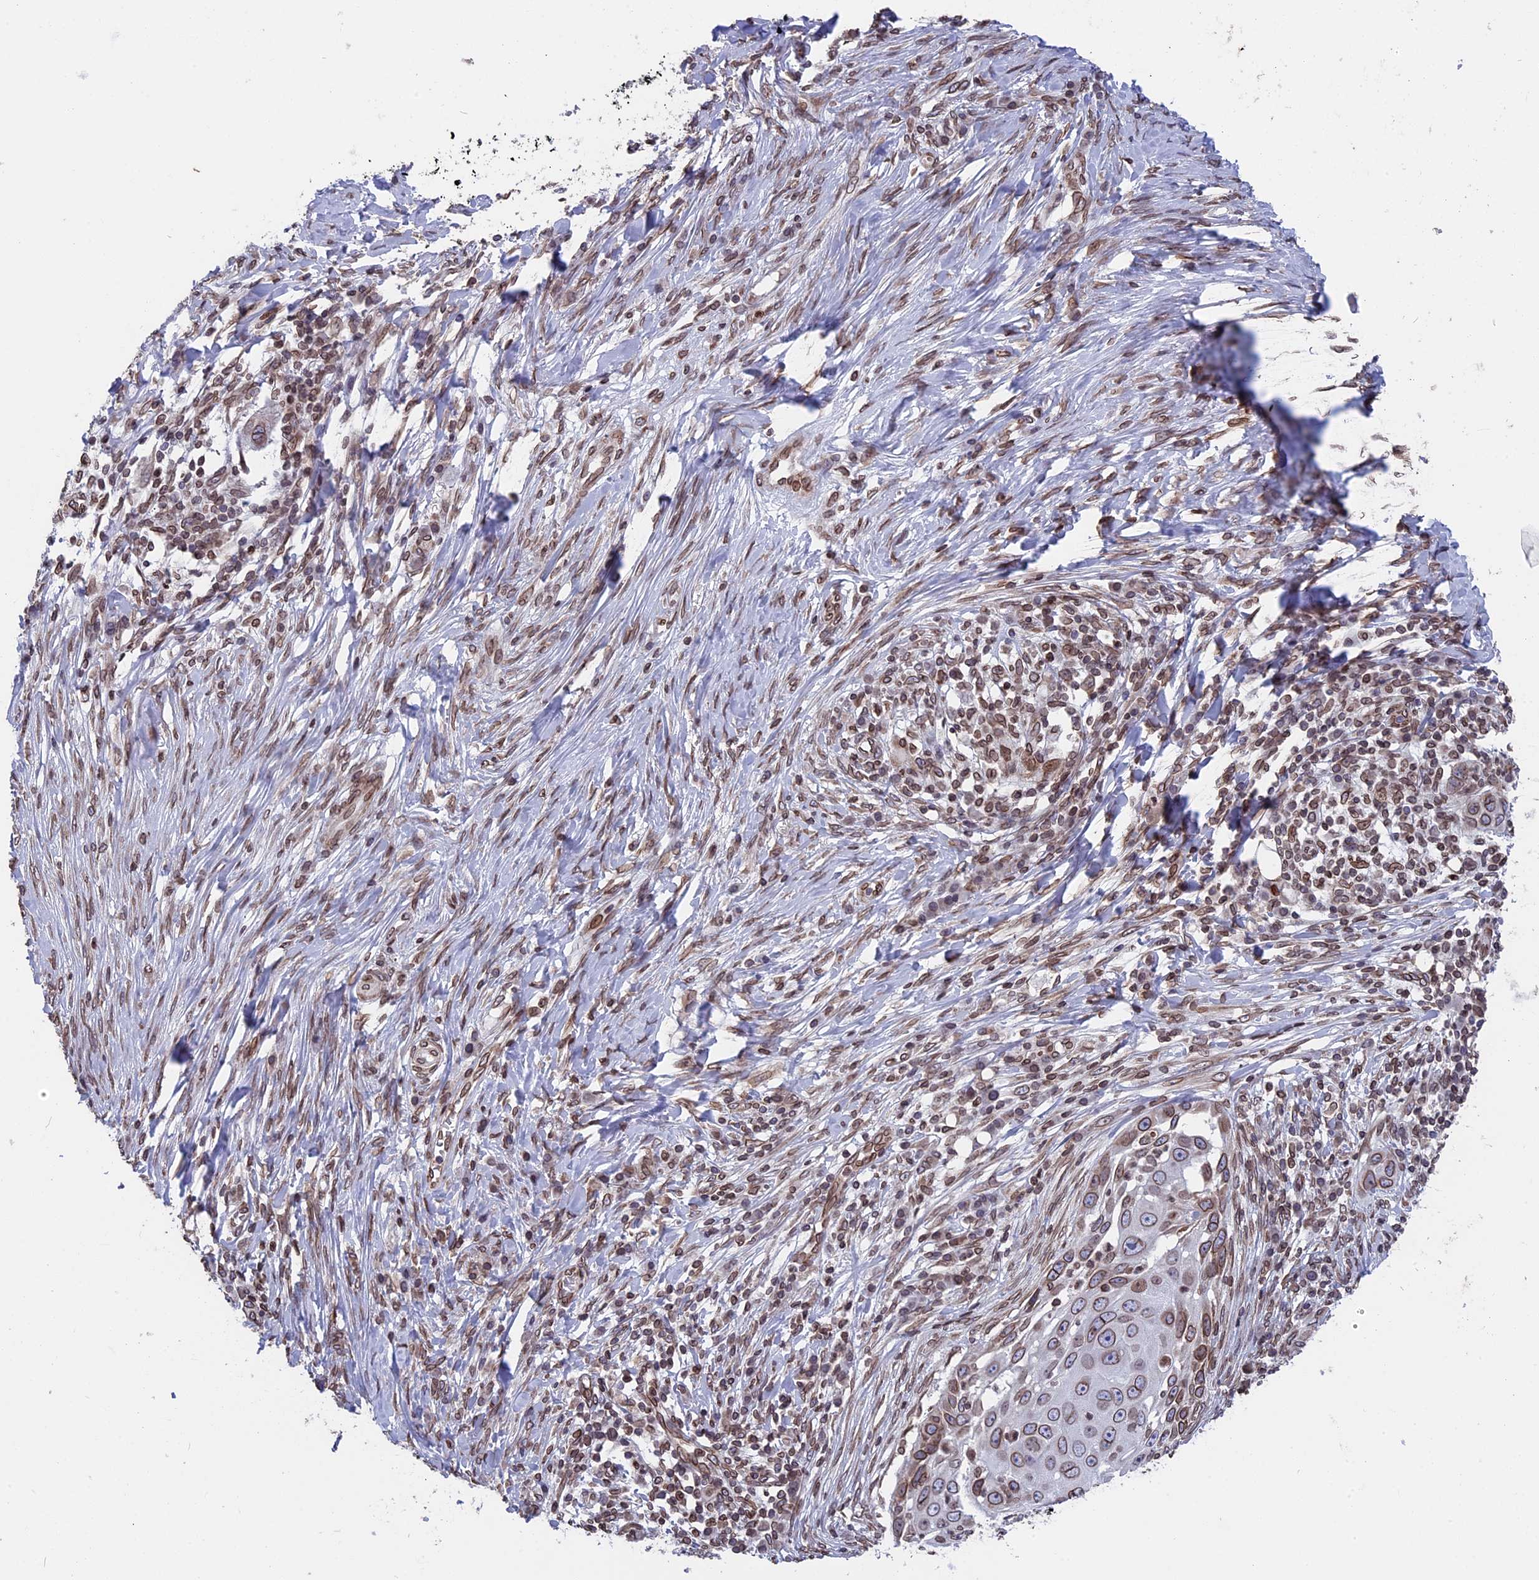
{"staining": {"intensity": "moderate", "quantity": ">75%", "location": "cytoplasmic/membranous,nuclear"}, "tissue": "skin cancer", "cell_type": "Tumor cells", "image_type": "cancer", "snomed": [{"axis": "morphology", "description": "Squamous cell carcinoma, NOS"}, {"axis": "topography", "description": "Skin"}], "caption": "A brown stain shows moderate cytoplasmic/membranous and nuclear expression of a protein in skin cancer (squamous cell carcinoma) tumor cells.", "gene": "PTCHD4", "patient": {"sex": "female", "age": 44}}